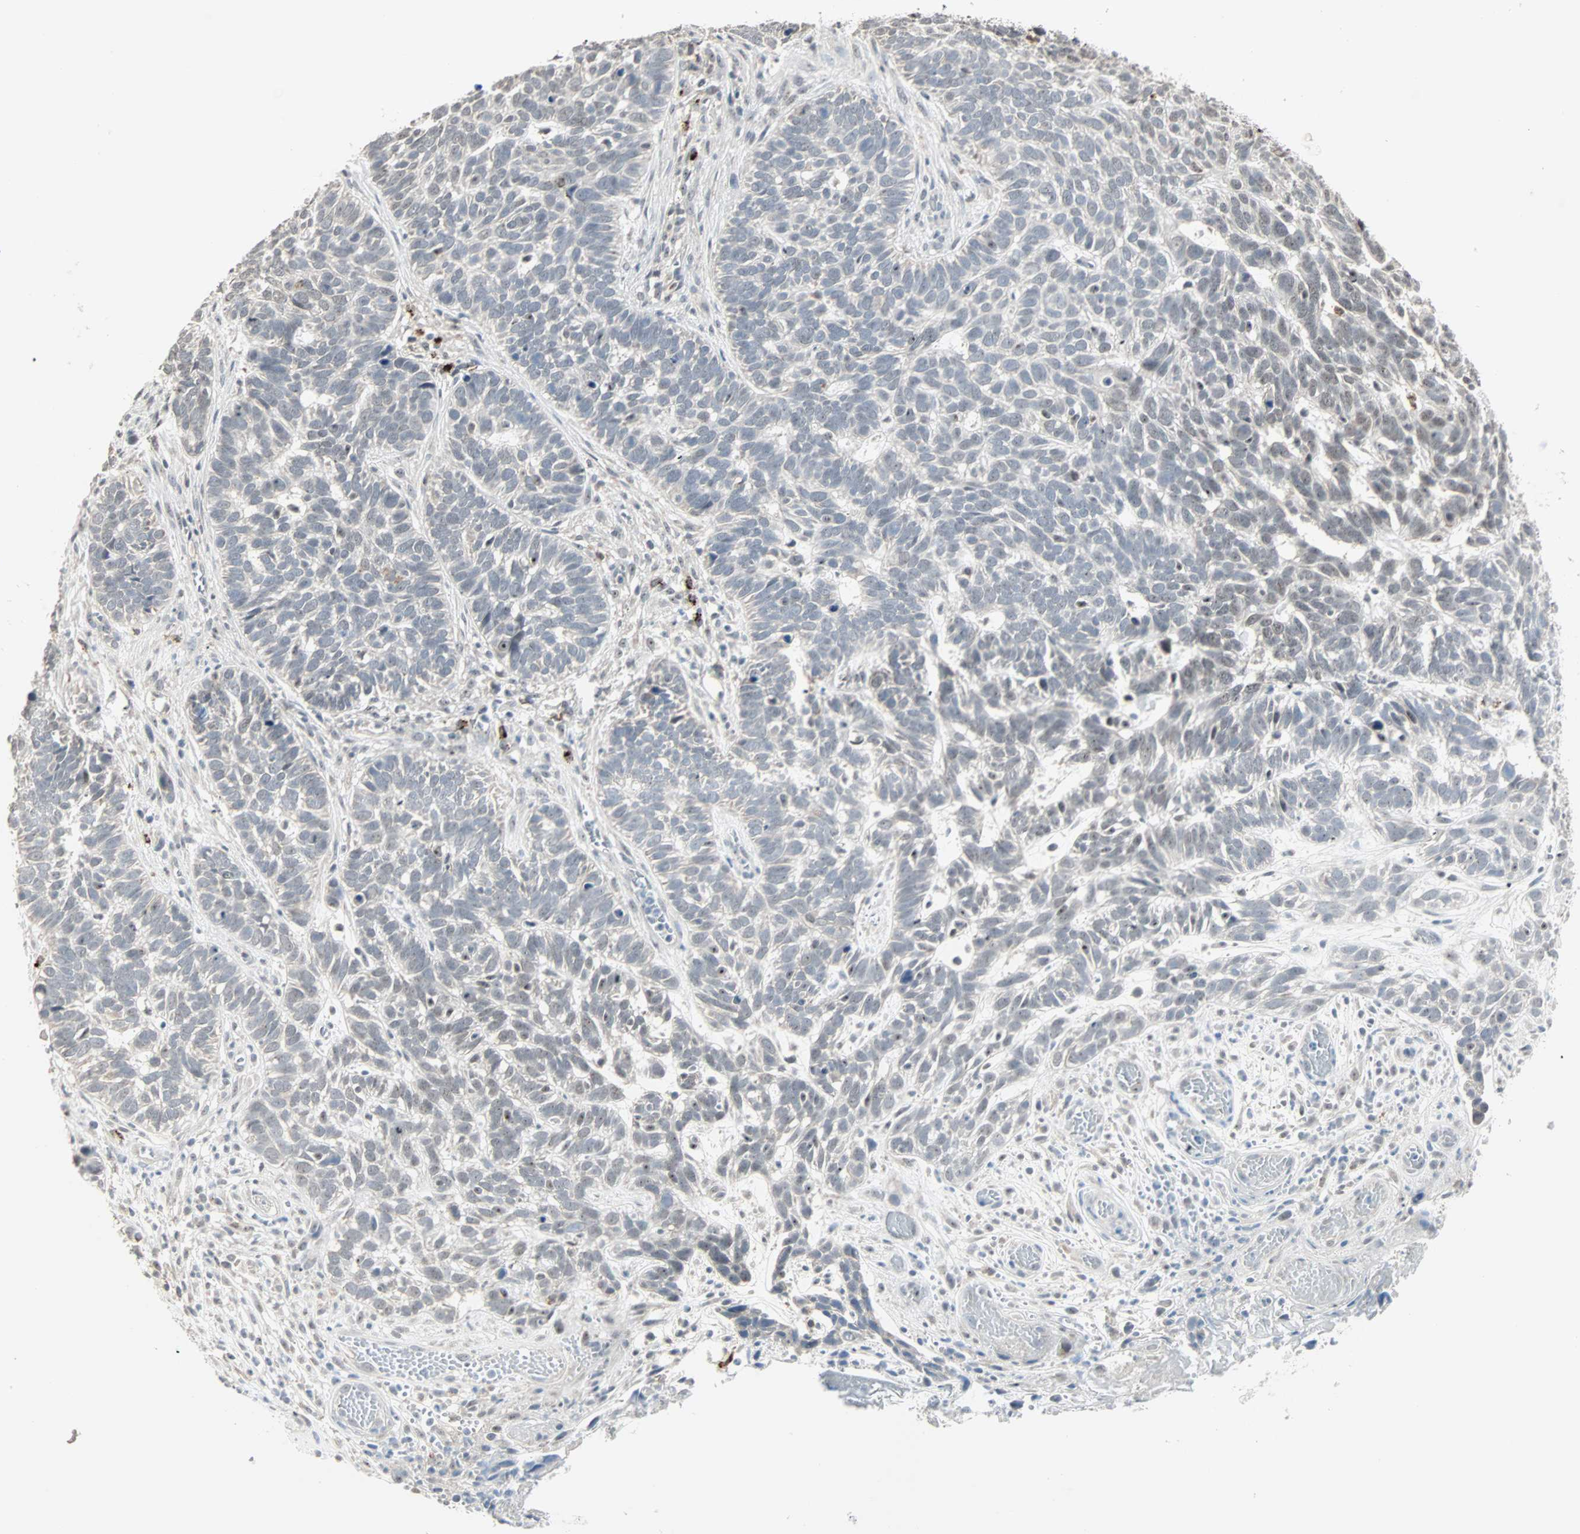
{"staining": {"intensity": "moderate", "quantity": "<25%", "location": "nuclear"}, "tissue": "skin cancer", "cell_type": "Tumor cells", "image_type": "cancer", "snomed": [{"axis": "morphology", "description": "Basal cell carcinoma"}, {"axis": "topography", "description": "Skin"}], "caption": "Skin cancer (basal cell carcinoma) tissue displays moderate nuclear staining in about <25% of tumor cells, visualized by immunohistochemistry. Using DAB (3,3'-diaminobenzidine) (brown) and hematoxylin (blue) stains, captured at high magnification using brightfield microscopy.", "gene": "KDM4A", "patient": {"sex": "male", "age": 87}}